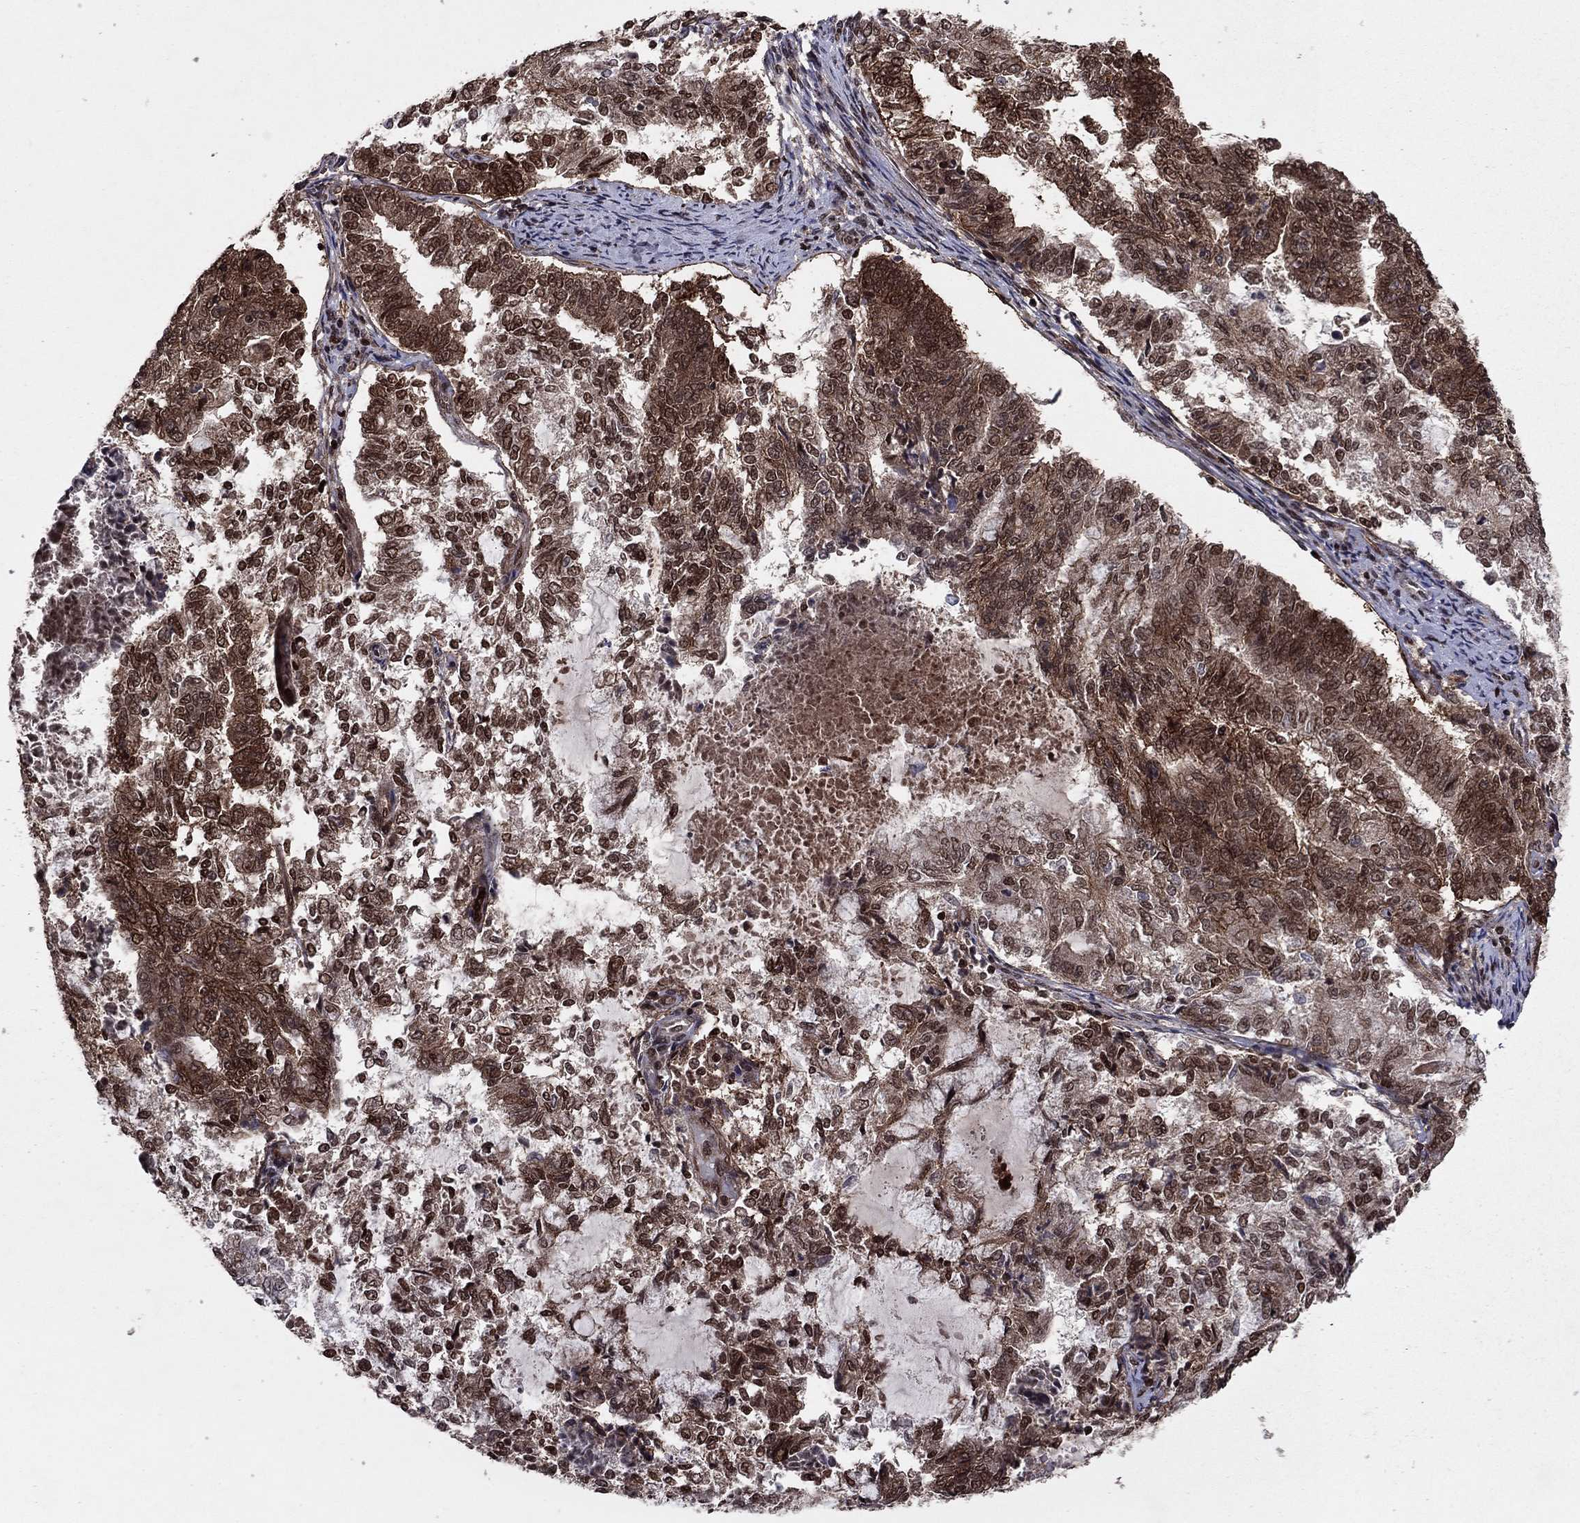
{"staining": {"intensity": "strong", "quantity": "25%-75%", "location": "cytoplasmic/membranous,nuclear"}, "tissue": "endometrial cancer", "cell_type": "Tumor cells", "image_type": "cancer", "snomed": [{"axis": "morphology", "description": "Adenocarcinoma, NOS"}, {"axis": "topography", "description": "Endometrium"}], "caption": "Protein expression analysis of endometrial cancer (adenocarcinoma) reveals strong cytoplasmic/membranous and nuclear positivity in approximately 25%-75% of tumor cells.", "gene": "SSX2IP", "patient": {"sex": "female", "age": 65}}